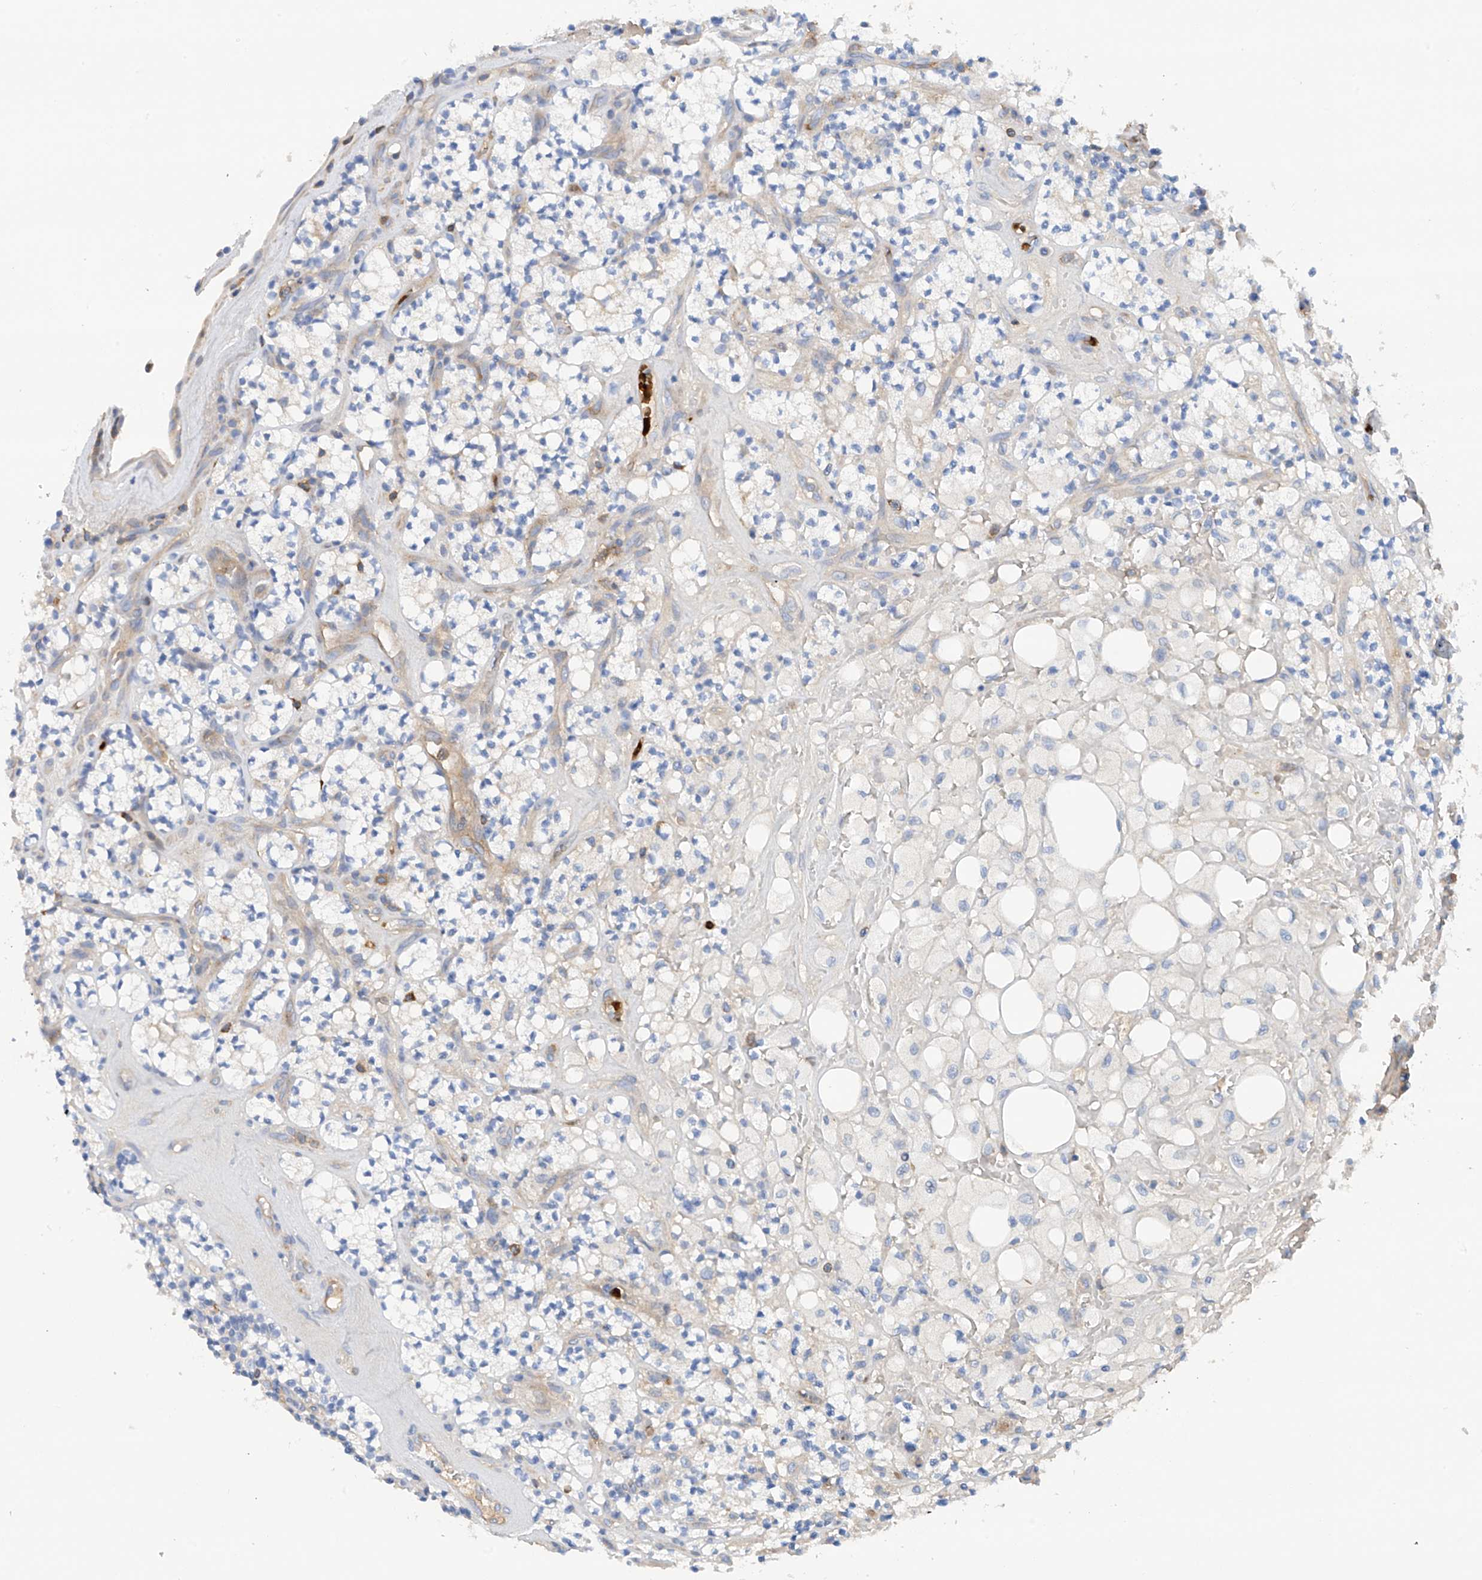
{"staining": {"intensity": "negative", "quantity": "none", "location": "none"}, "tissue": "renal cancer", "cell_type": "Tumor cells", "image_type": "cancer", "snomed": [{"axis": "morphology", "description": "Adenocarcinoma, NOS"}, {"axis": "topography", "description": "Kidney"}], "caption": "Immunohistochemistry image of human renal adenocarcinoma stained for a protein (brown), which shows no expression in tumor cells.", "gene": "PHACTR2", "patient": {"sex": "male", "age": 77}}